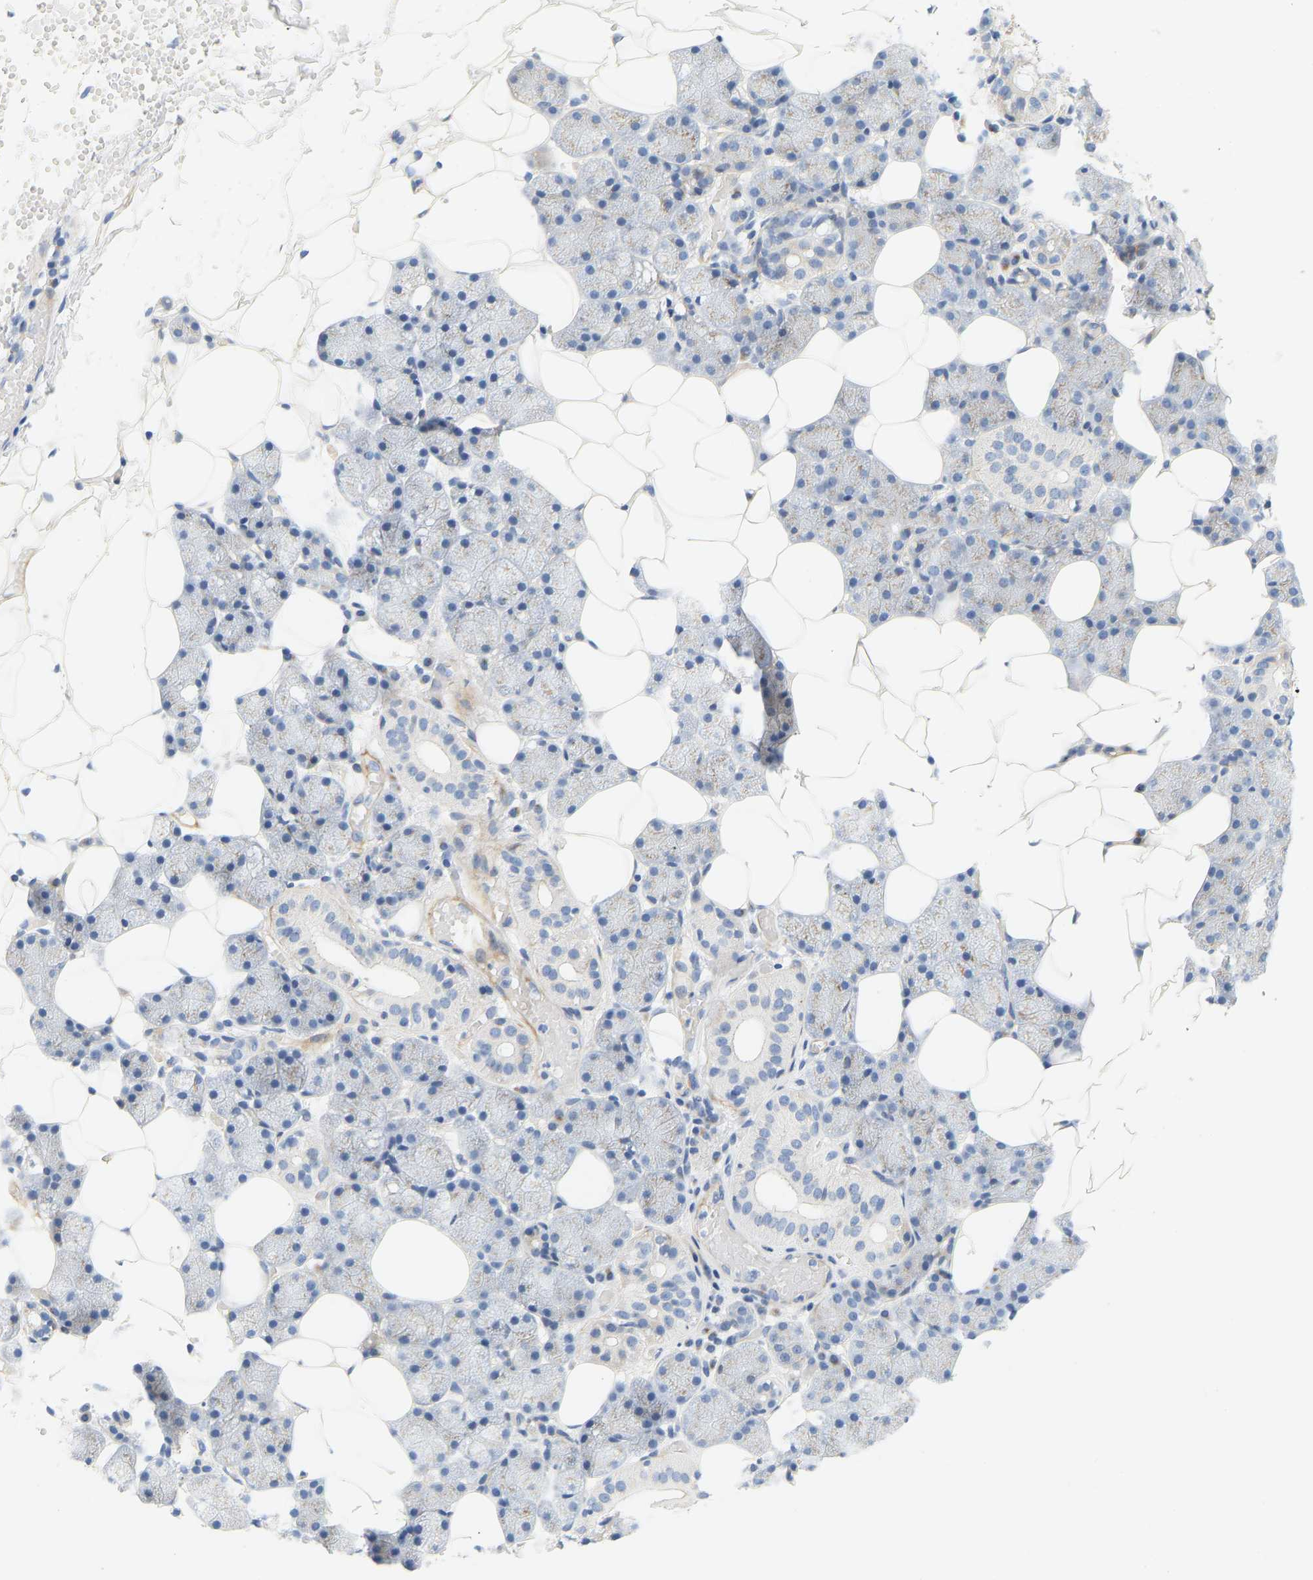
{"staining": {"intensity": "negative", "quantity": "none", "location": "none"}, "tissue": "salivary gland", "cell_type": "Glandular cells", "image_type": "normal", "snomed": [{"axis": "morphology", "description": "Normal tissue, NOS"}, {"axis": "topography", "description": "Salivary gland"}], "caption": "This is an immunohistochemistry photomicrograph of normal human salivary gland. There is no staining in glandular cells.", "gene": "SLC30A7", "patient": {"sex": "female", "age": 33}}